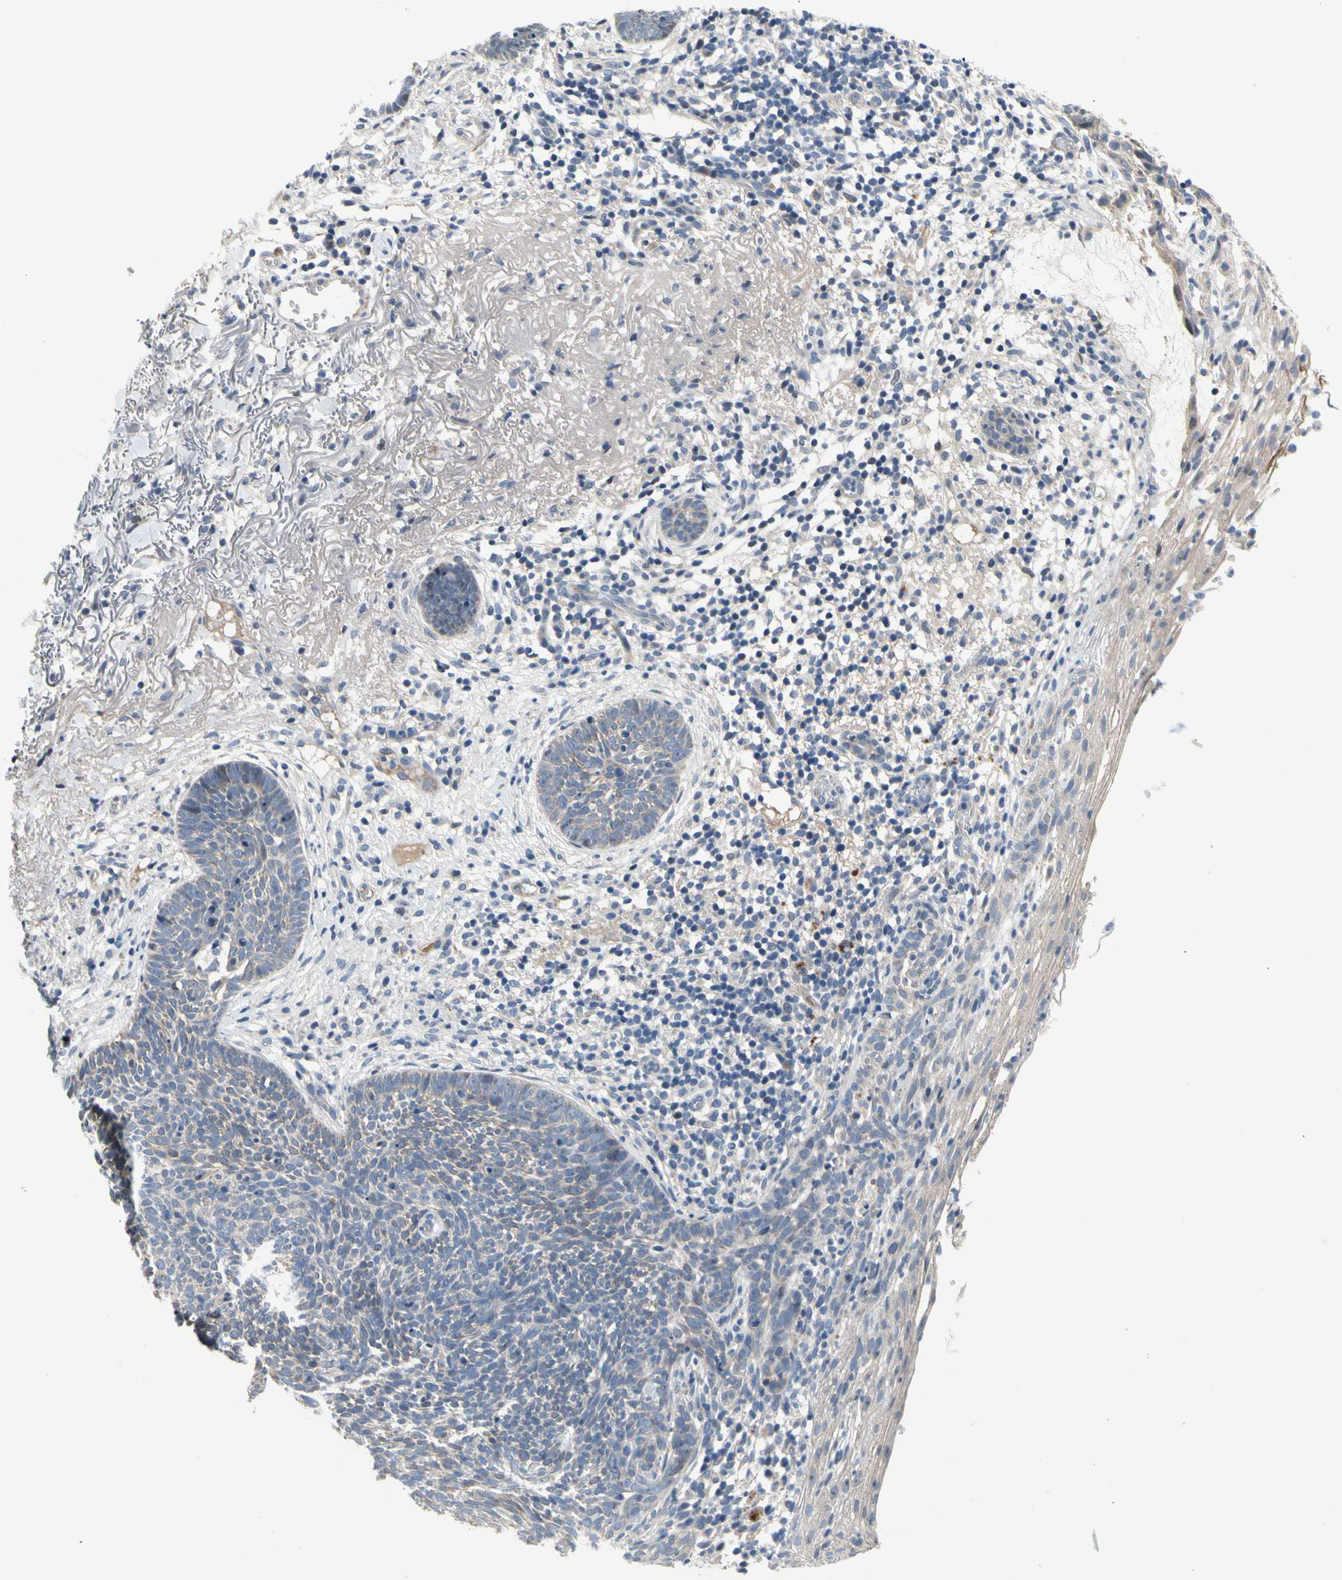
{"staining": {"intensity": "negative", "quantity": "none", "location": "none"}, "tissue": "skin cancer", "cell_type": "Tumor cells", "image_type": "cancer", "snomed": [{"axis": "morphology", "description": "Basal cell carcinoma"}, {"axis": "topography", "description": "Skin"}], "caption": "High power microscopy micrograph of an IHC histopathology image of skin cancer (basal cell carcinoma), revealing no significant positivity in tumor cells.", "gene": "NFASC", "patient": {"sex": "female", "age": 70}}